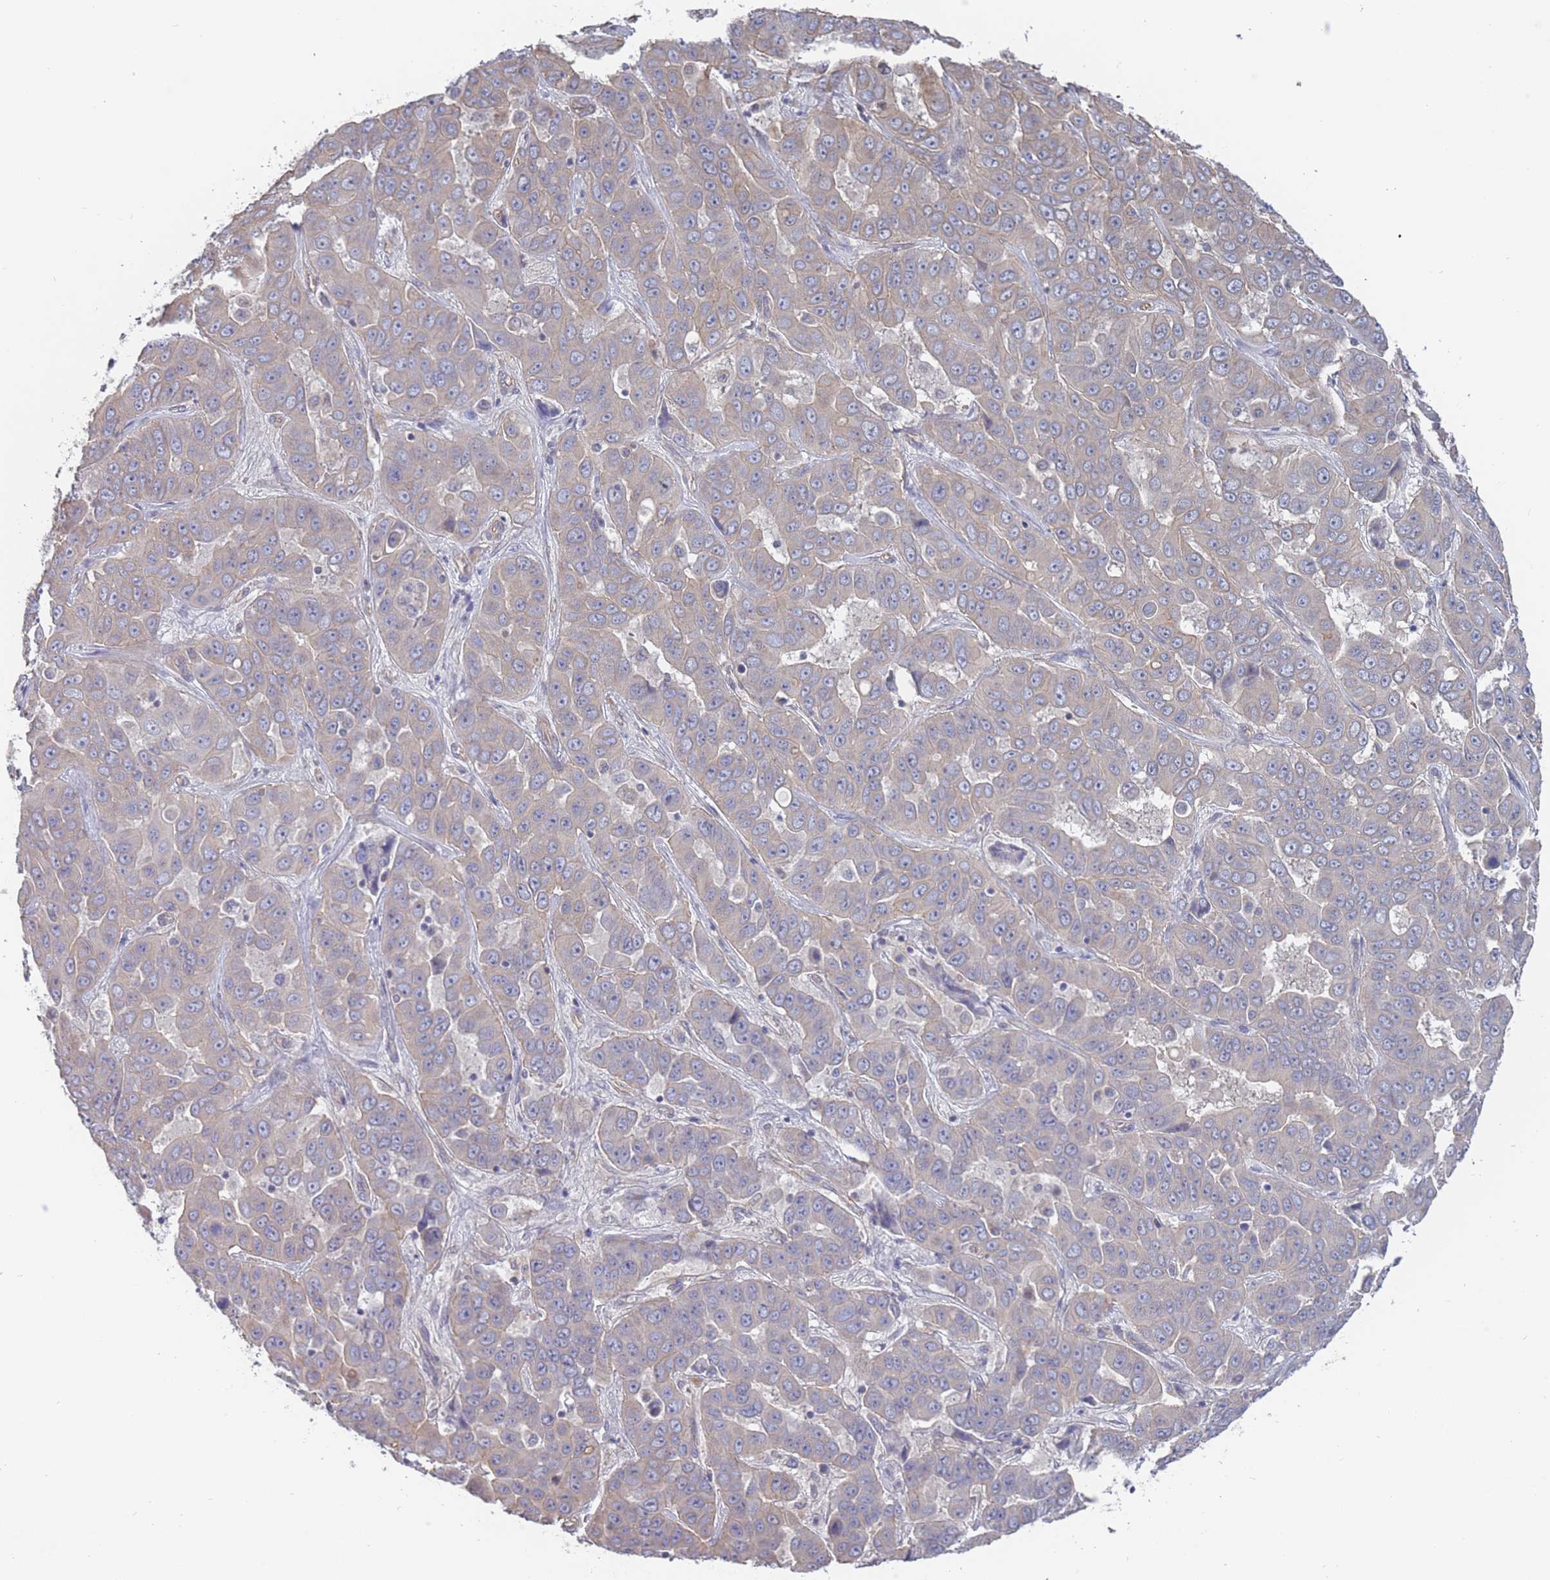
{"staining": {"intensity": "weak", "quantity": "<25%", "location": "cytoplasmic/membranous"}, "tissue": "liver cancer", "cell_type": "Tumor cells", "image_type": "cancer", "snomed": [{"axis": "morphology", "description": "Cholangiocarcinoma"}, {"axis": "topography", "description": "Liver"}], "caption": "Immunohistochemistry image of neoplastic tissue: human cholangiocarcinoma (liver) stained with DAB demonstrates no significant protein staining in tumor cells.", "gene": "SLC1A6", "patient": {"sex": "female", "age": 52}}